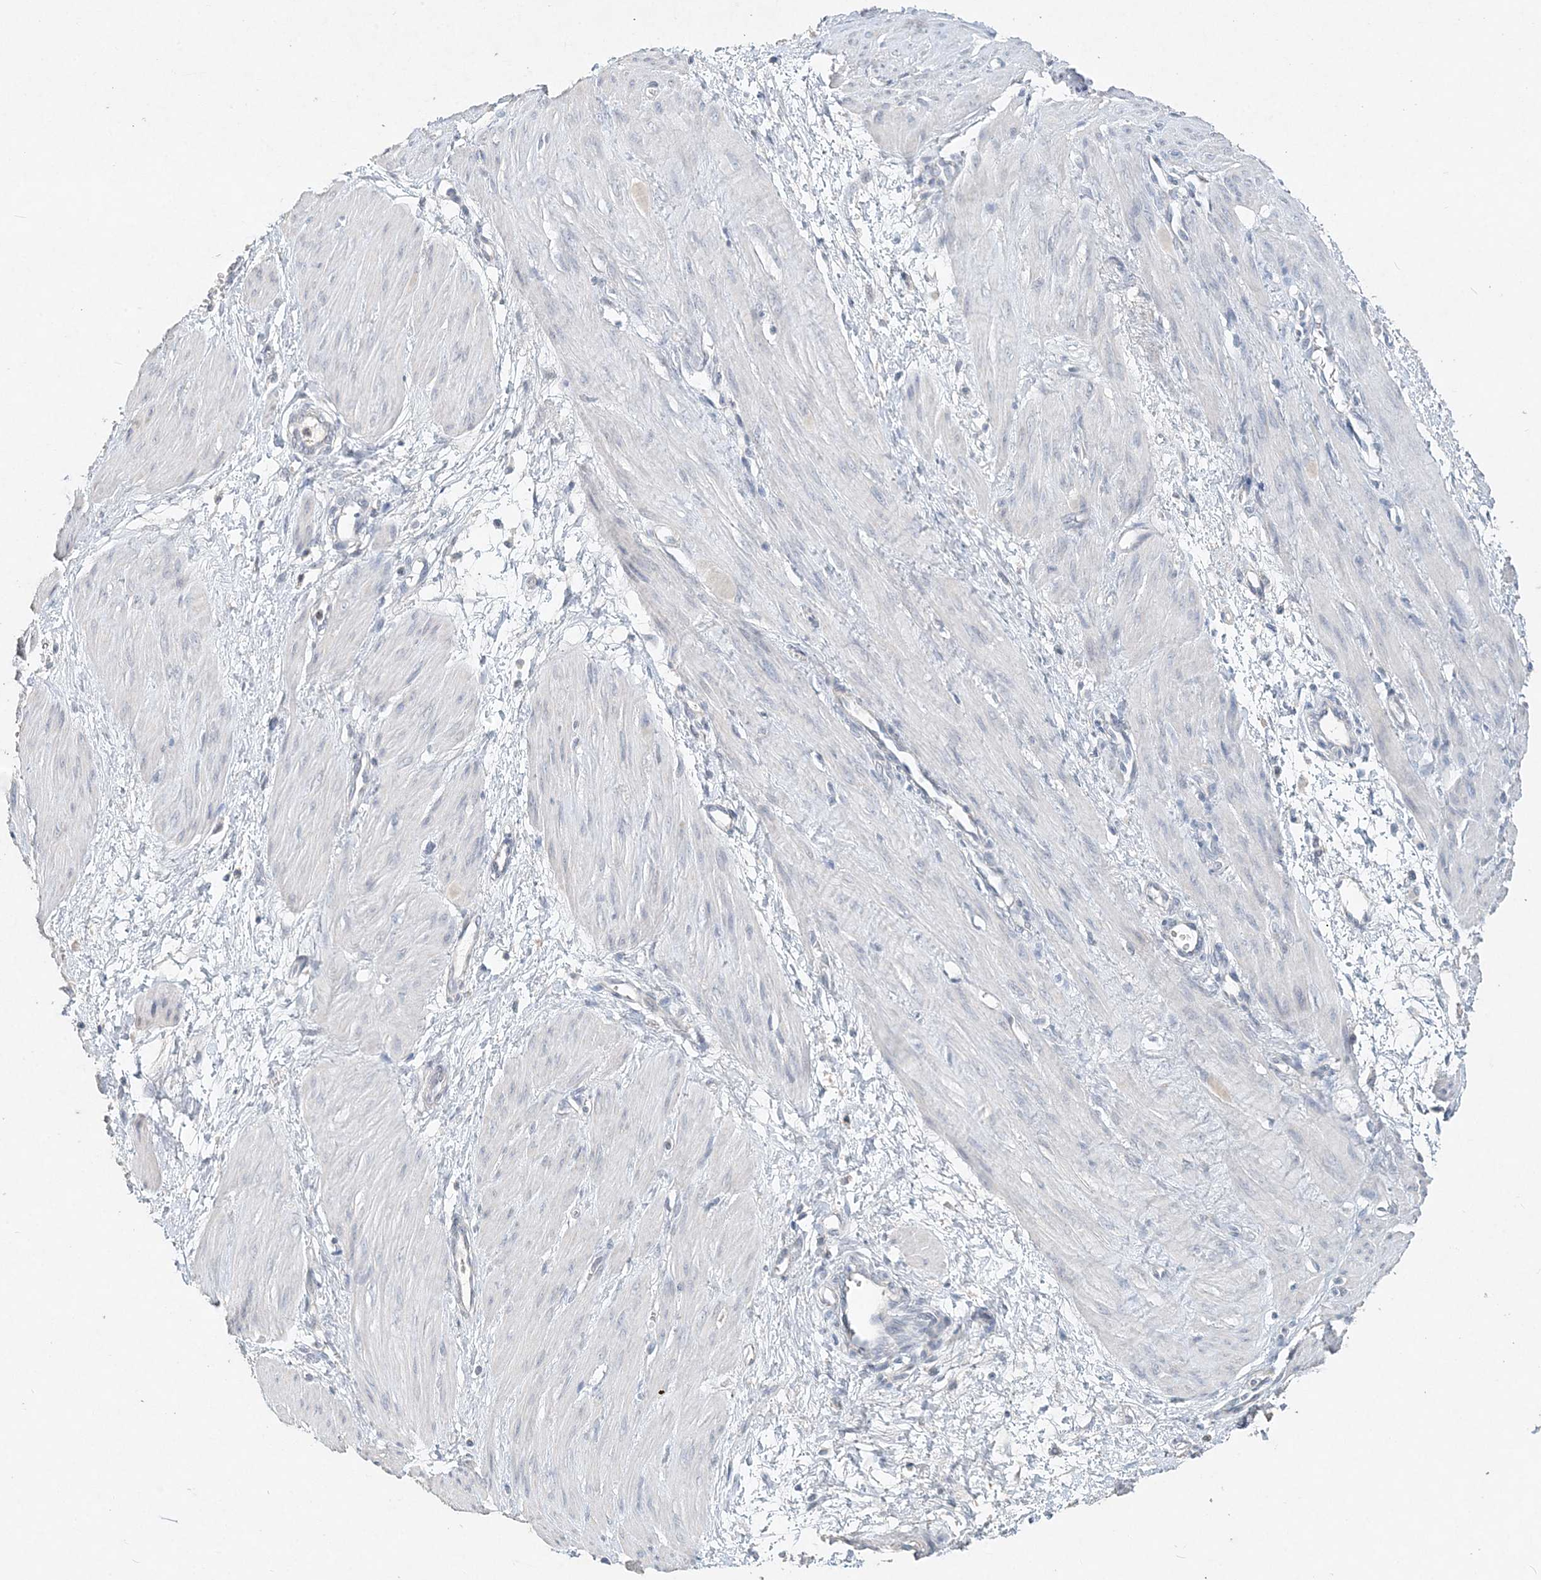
{"staining": {"intensity": "negative", "quantity": "none", "location": "none"}, "tissue": "smooth muscle", "cell_type": "Smooth muscle cells", "image_type": "normal", "snomed": [{"axis": "morphology", "description": "Normal tissue, NOS"}, {"axis": "topography", "description": "Endometrium"}], "caption": "The IHC micrograph has no significant expression in smooth muscle cells of smooth muscle. Brightfield microscopy of immunohistochemistry stained with DAB (3,3'-diaminobenzidine) (brown) and hematoxylin (blue), captured at high magnification.", "gene": "DNAH5", "patient": {"sex": "female", "age": 33}}